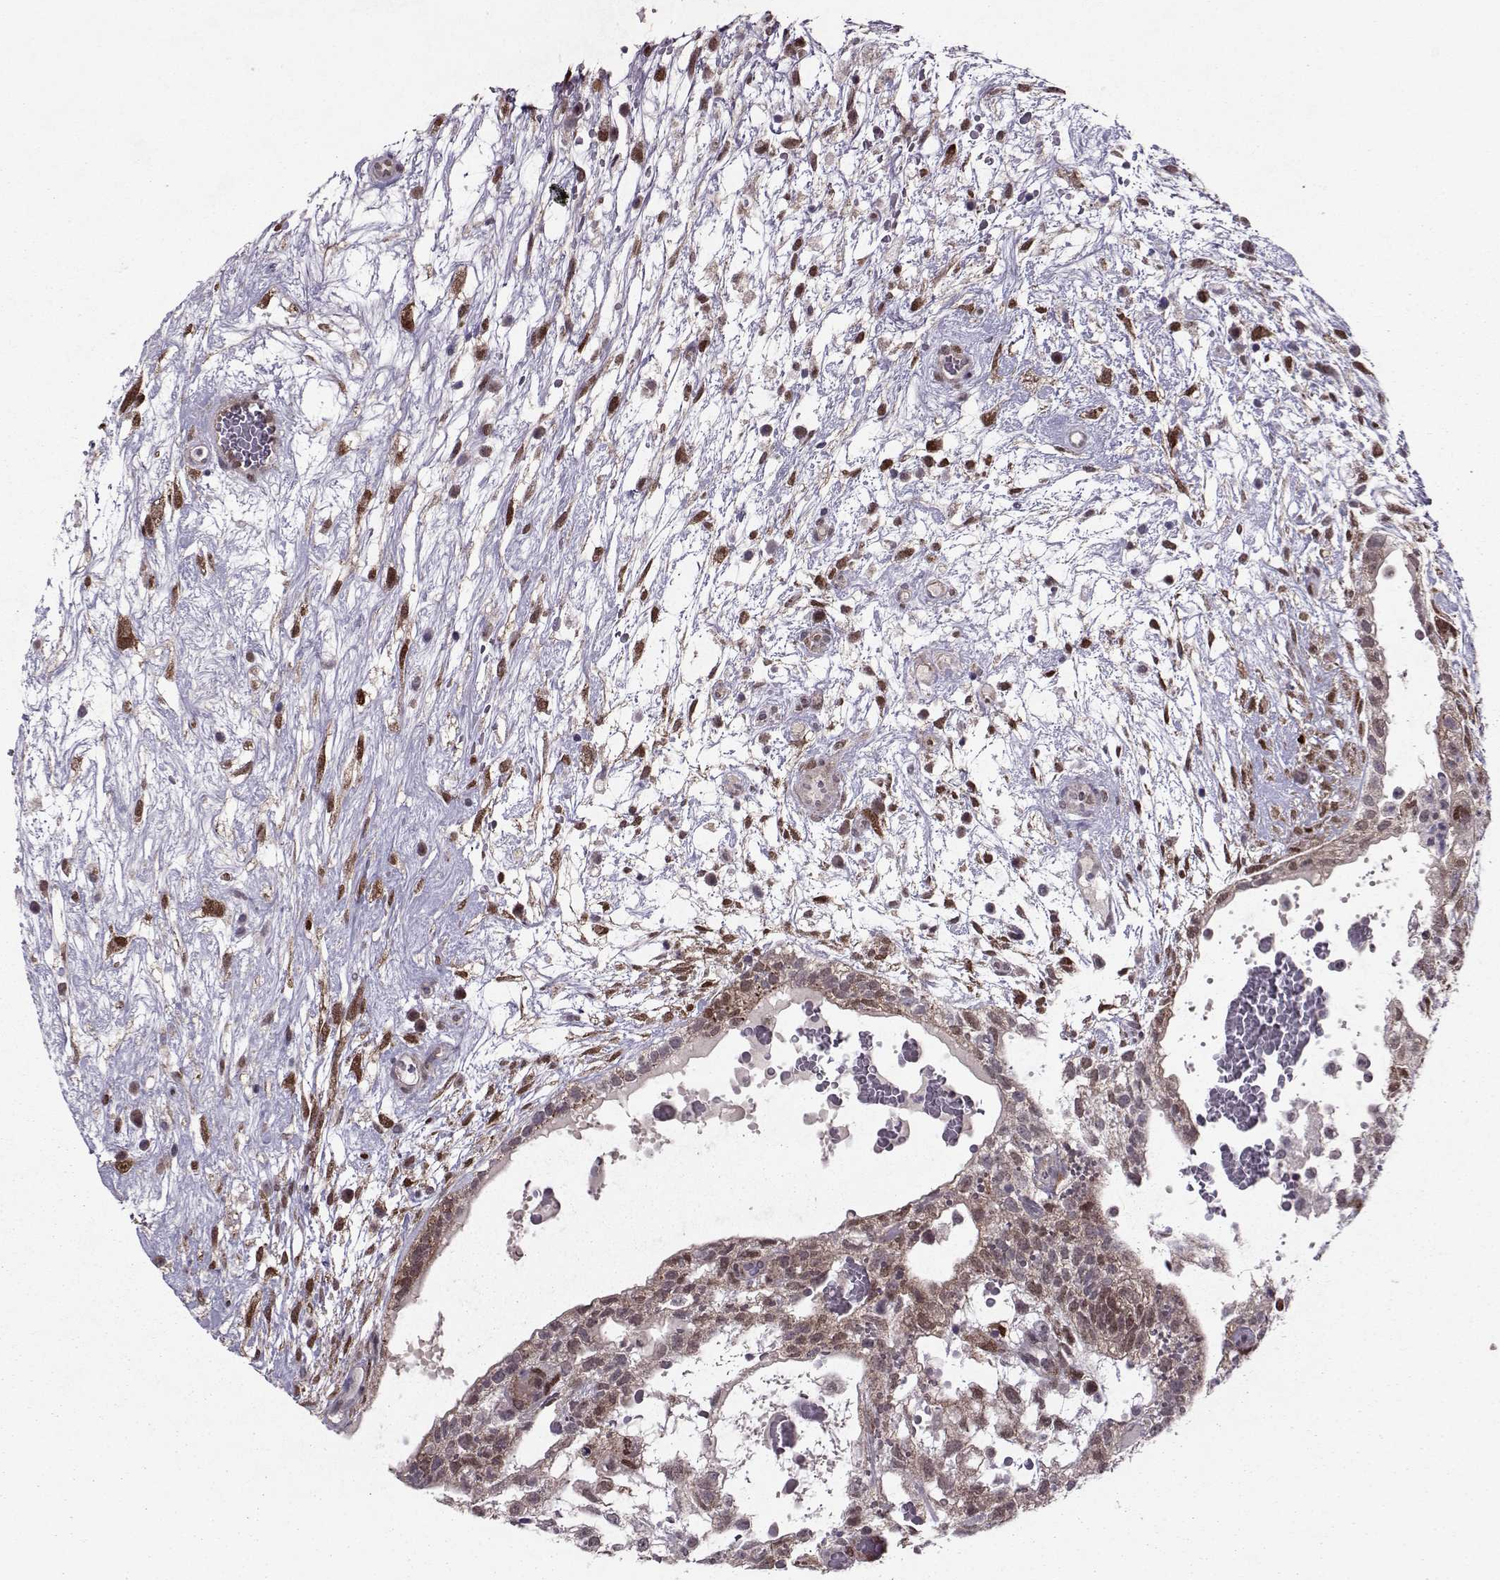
{"staining": {"intensity": "moderate", "quantity": "25%-75%", "location": "cytoplasmic/membranous,nuclear"}, "tissue": "testis cancer", "cell_type": "Tumor cells", "image_type": "cancer", "snomed": [{"axis": "morphology", "description": "Normal tissue, NOS"}, {"axis": "morphology", "description": "Carcinoma, Embryonal, NOS"}, {"axis": "topography", "description": "Testis"}], "caption": "An immunohistochemistry (IHC) image of tumor tissue is shown. Protein staining in brown highlights moderate cytoplasmic/membranous and nuclear positivity in embryonal carcinoma (testis) within tumor cells. (Brightfield microscopy of DAB IHC at high magnification).", "gene": "CDK4", "patient": {"sex": "male", "age": 32}}